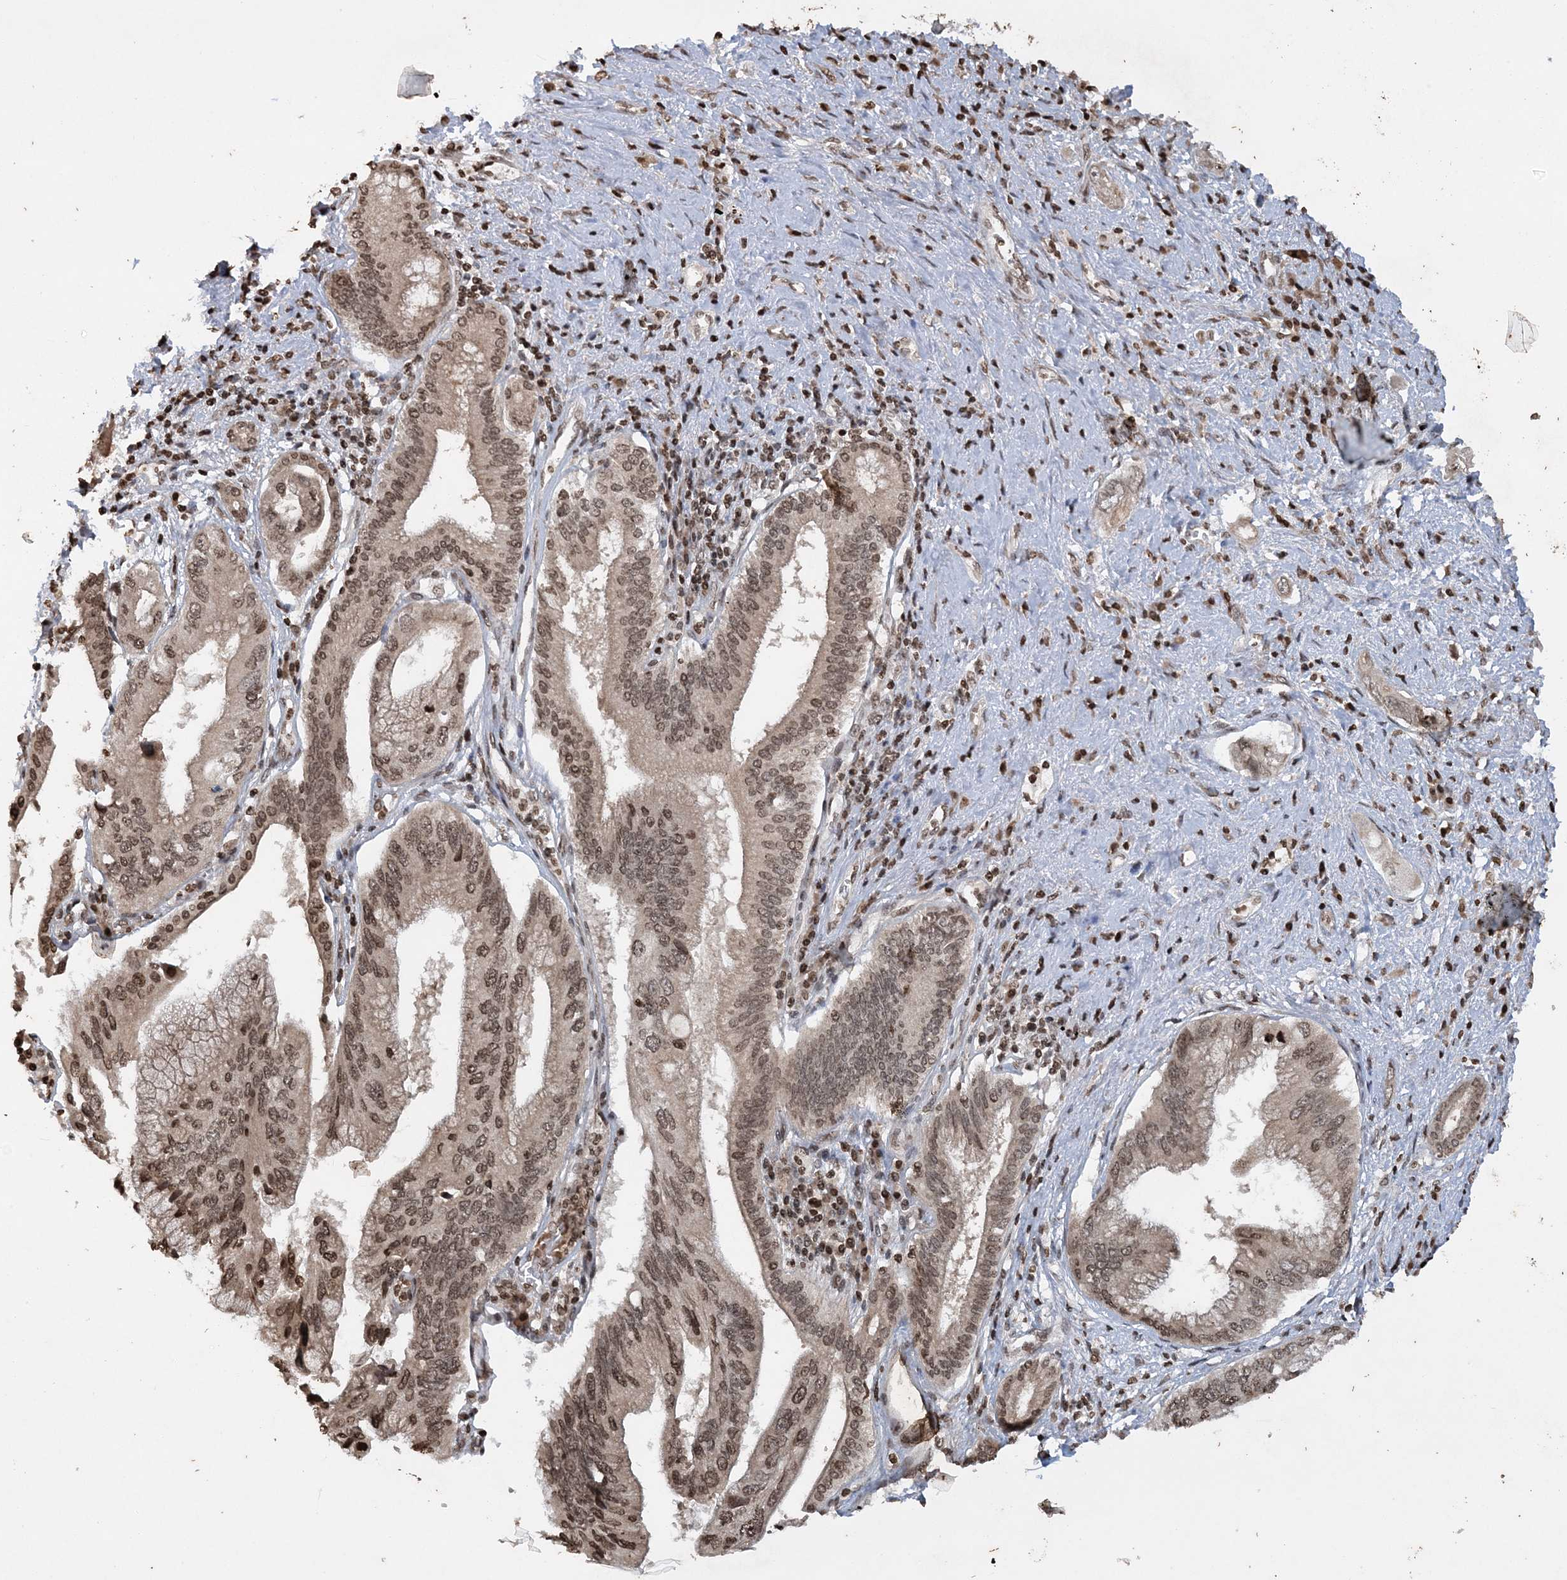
{"staining": {"intensity": "moderate", "quantity": ">75%", "location": "cytoplasmic/membranous,nuclear"}, "tissue": "pancreatic cancer", "cell_type": "Tumor cells", "image_type": "cancer", "snomed": [{"axis": "morphology", "description": "Inflammation, NOS"}, {"axis": "morphology", "description": "Adenocarcinoma, NOS"}, {"axis": "topography", "description": "Pancreas"}], "caption": "Tumor cells display medium levels of moderate cytoplasmic/membranous and nuclear positivity in about >75% of cells in pancreatic adenocarcinoma. (Stains: DAB in brown, nuclei in blue, Microscopy: brightfield microscopy at high magnification).", "gene": "NEDD9", "patient": {"sex": "female", "age": 56}}